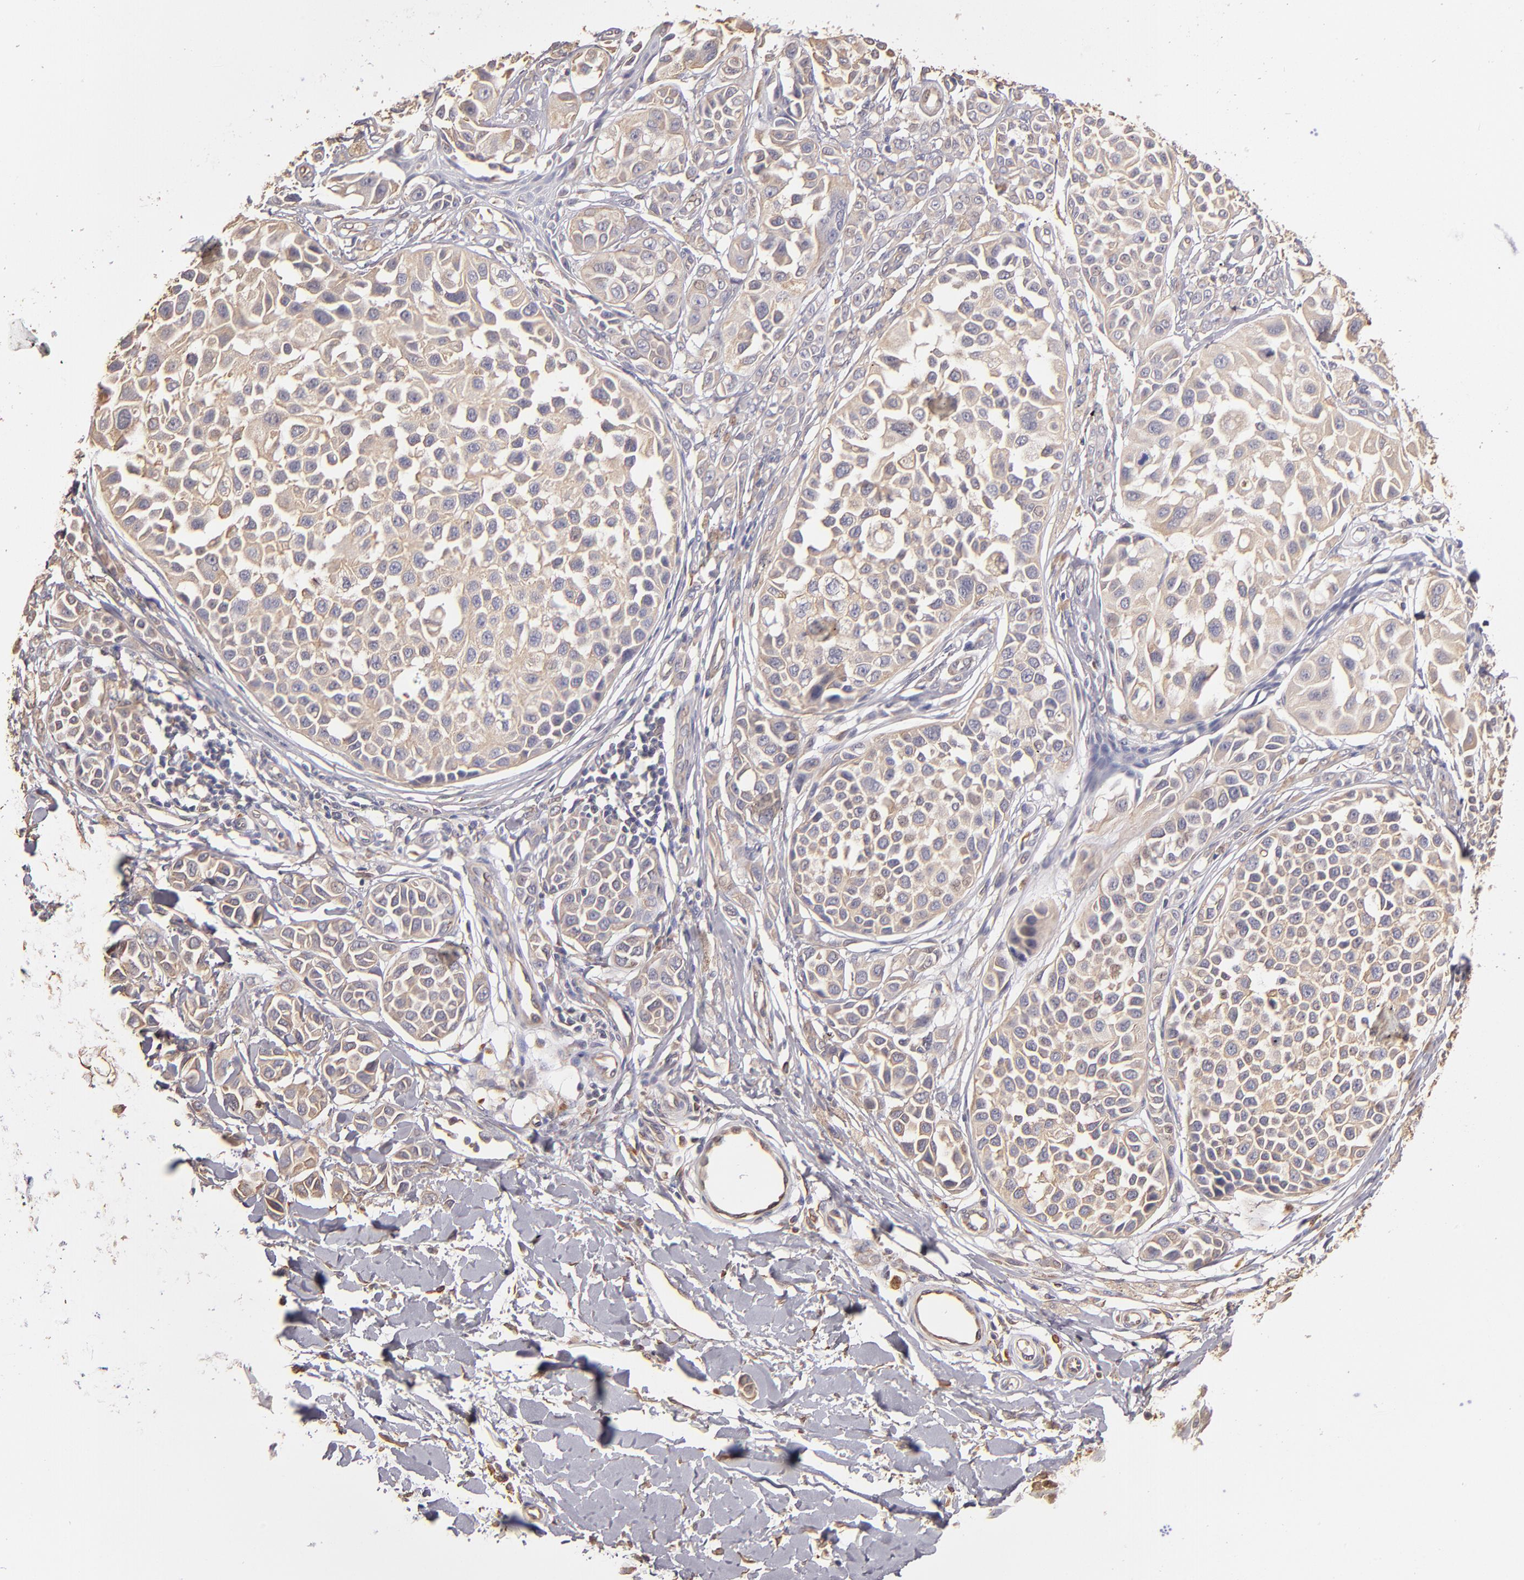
{"staining": {"intensity": "weak", "quantity": ">75%", "location": "cytoplasmic/membranous"}, "tissue": "melanoma", "cell_type": "Tumor cells", "image_type": "cancer", "snomed": [{"axis": "morphology", "description": "Malignant melanoma, NOS"}, {"axis": "topography", "description": "Skin"}], "caption": "This is a micrograph of immunohistochemistry staining of melanoma, which shows weak staining in the cytoplasmic/membranous of tumor cells.", "gene": "ABCC1", "patient": {"sex": "female", "age": 38}}